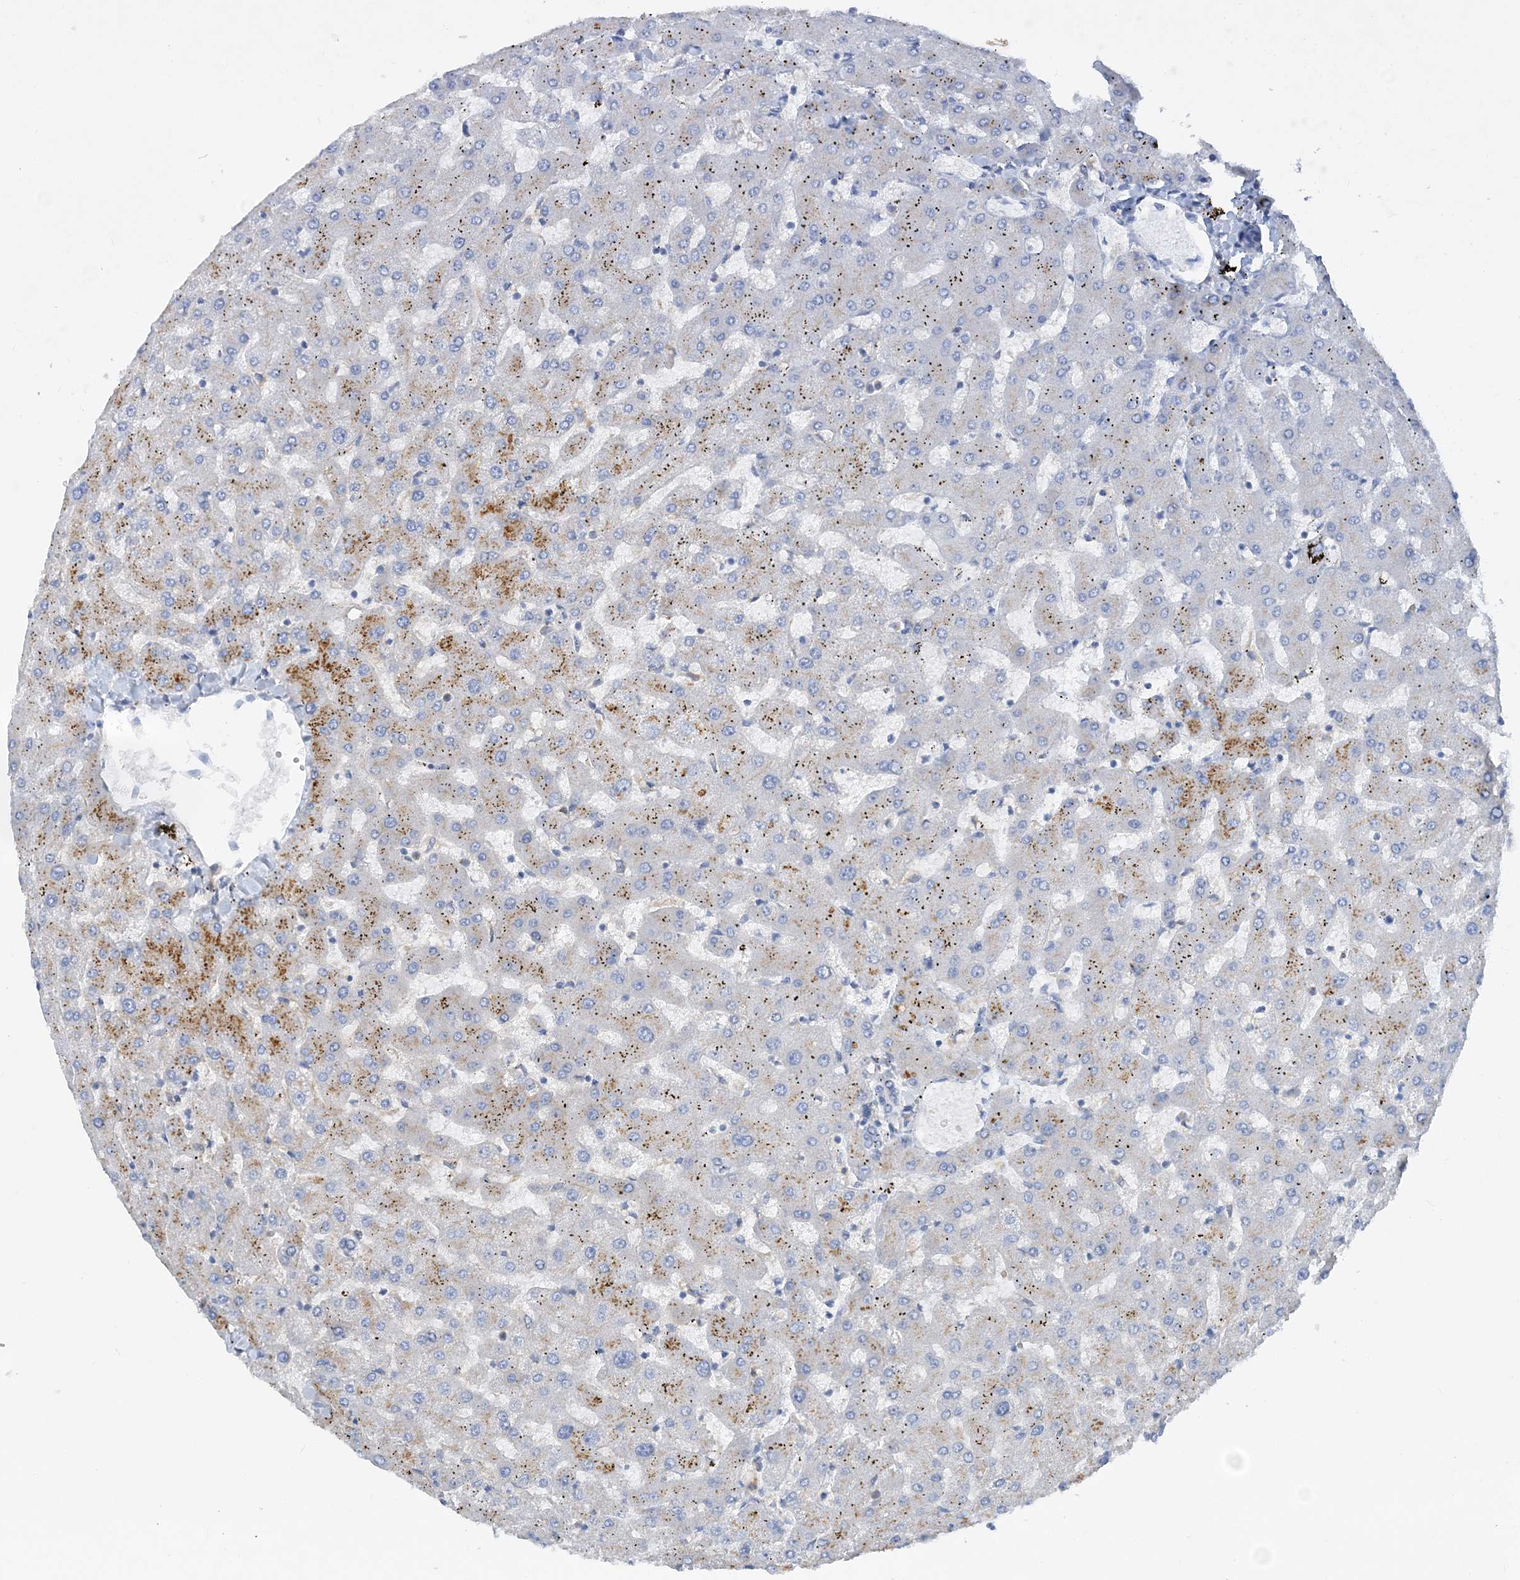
{"staining": {"intensity": "negative", "quantity": "none", "location": "none"}, "tissue": "liver", "cell_type": "Cholangiocytes", "image_type": "normal", "snomed": [{"axis": "morphology", "description": "Normal tissue, NOS"}, {"axis": "topography", "description": "Liver"}], "caption": "The immunohistochemistry (IHC) photomicrograph has no significant expression in cholangiocytes of liver. (DAB (3,3'-diaminobenzidine) immunohistochemistry (IHC), high magnification).", "gene": "GRINA", "patient": {"sex": "female", "age": 63}}